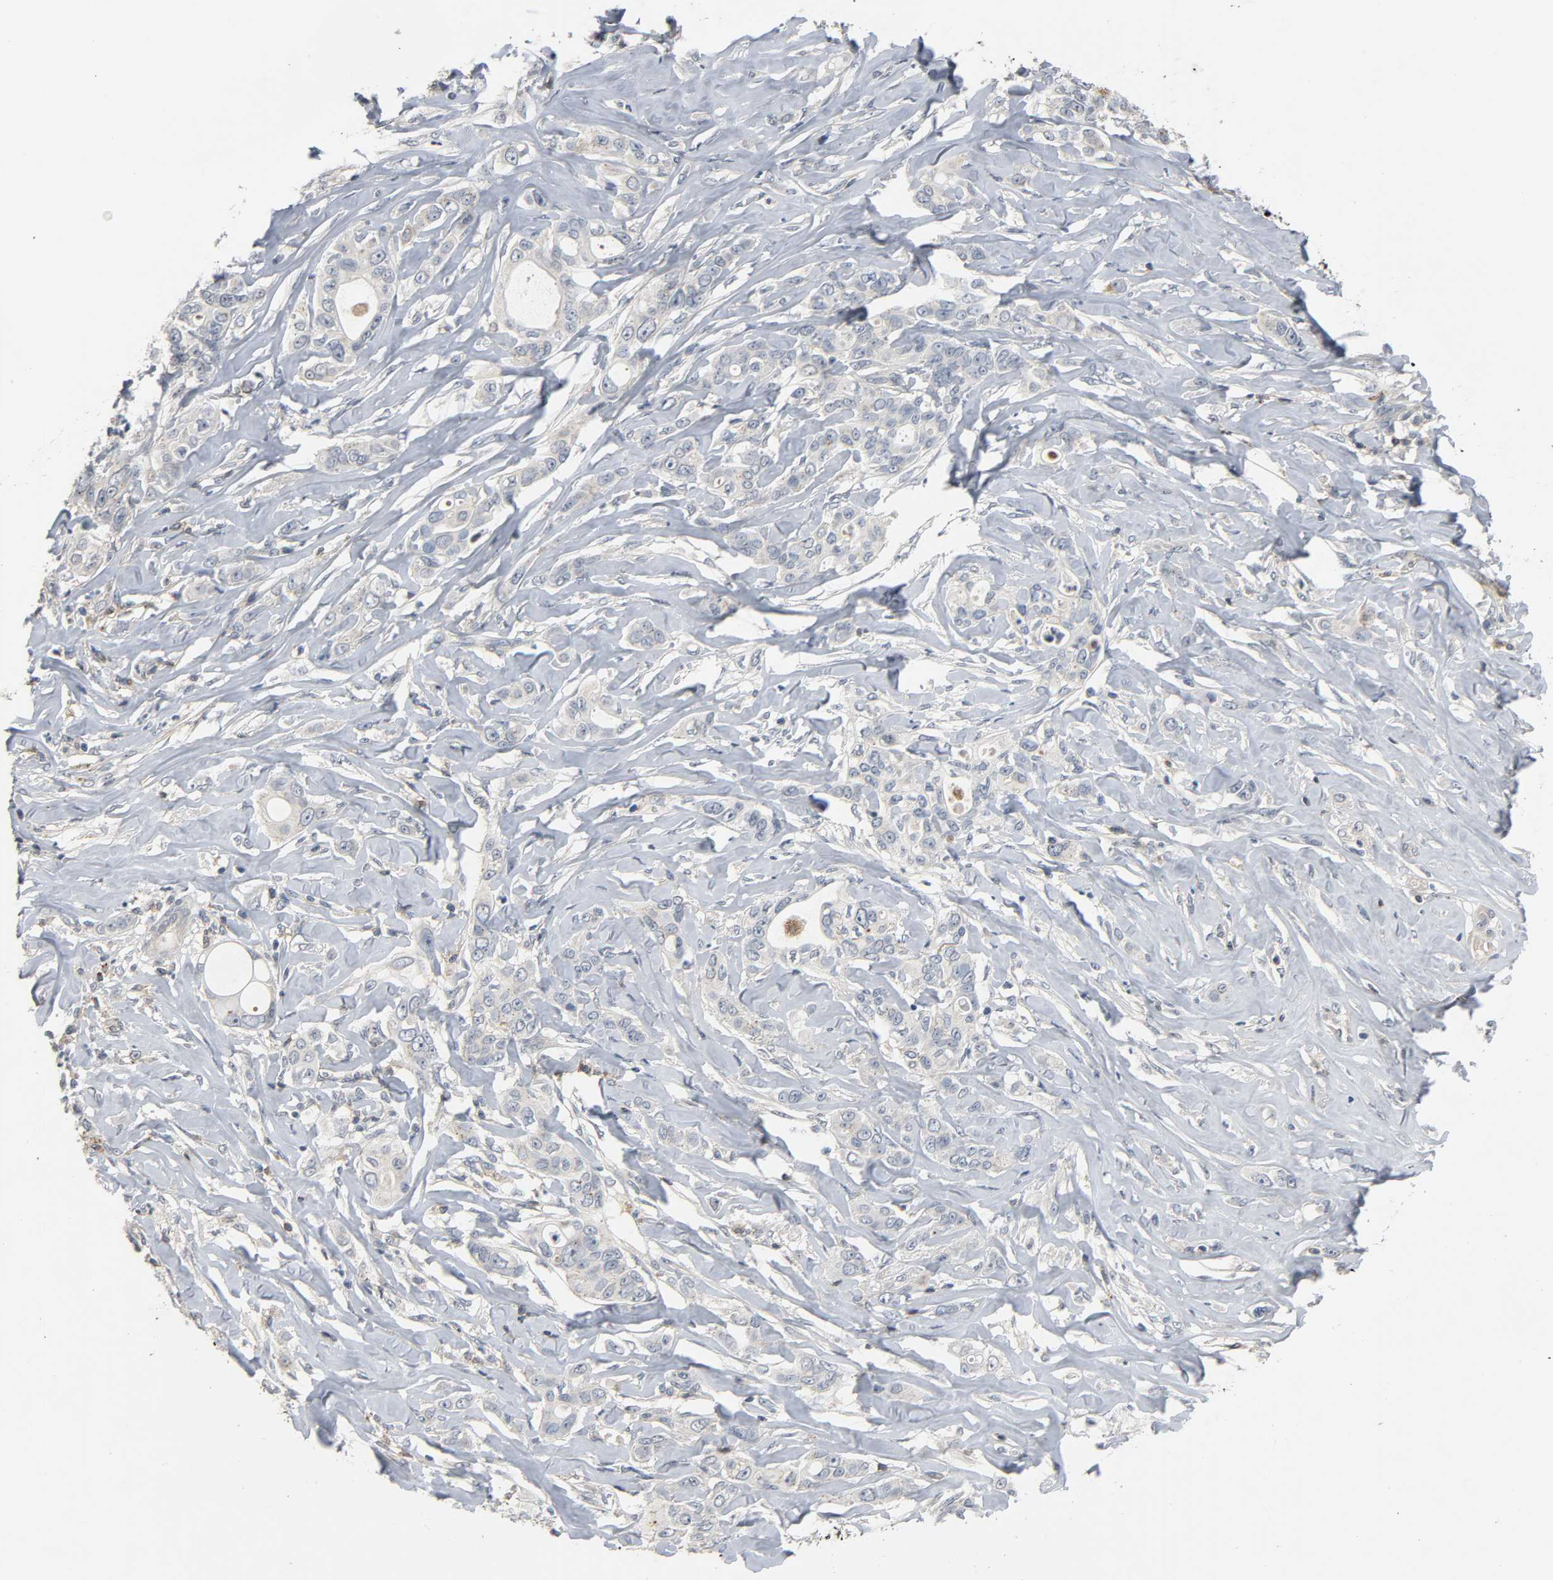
{"staining": {"intensity": "weak", "quantity": "<25%", "location": "cytoplasmic/membranous"}, "tissue": "liver cancer", "cell_type": "Tumor cells", "image_type": "cancer", "snomed": [{"axis": "morphology", "description": "Cholangiocarcinoma"}, {"axis": "topography", "description": "Liver"}], "caption": "A high-resolution histopathology image shows immunohistochemistry (IHC) staining of liver cancer (cholangiocarcinoma), which shows no significant expression in tumor cells. (DAB (3,3'-diaminobenzidine) IHC with hematoxylin counter stain).", "gene": "CD4", "patient": {"sex": "female", "age": 67}}